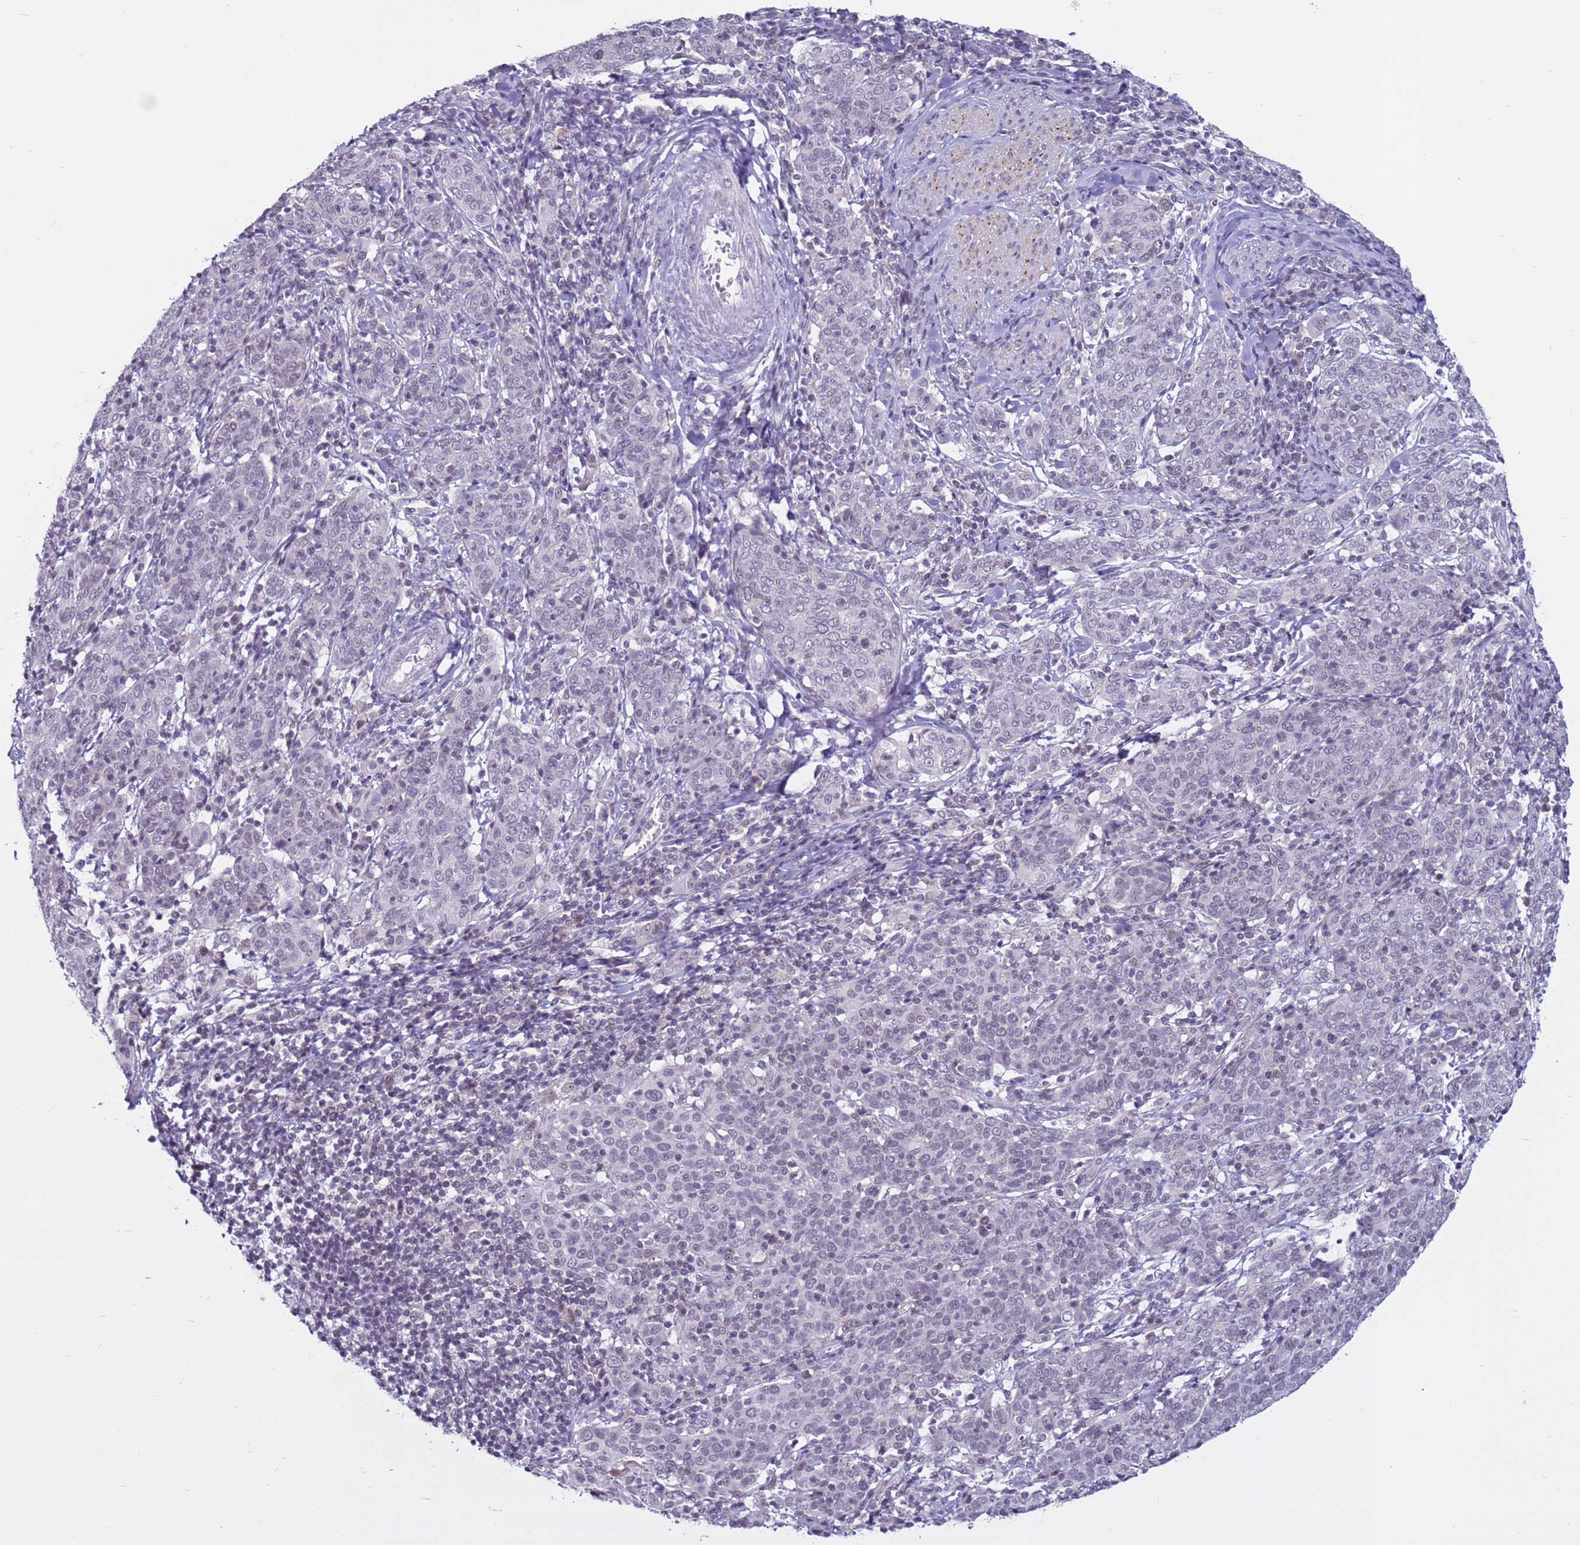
{"staining": {"intensity": "negative", "quantity": "none", "location": "none"}, "tissue": "cervical cancer", "cell_type": "Tumor cells", "image_type": "cancer", "snomed": [{"axis": "morphology", "description": "Squamous cell carcinoma, NOS"}, {"axis": "topography", "description": "Cervix"}], "caption": "Cervical cancer (squamous cell carcinoma) stained for a protein using immunohistochemistry shows no expression tumor cells.", "gene": "CDK2AP2", "patient": {"sex": "female", "age": 67}}